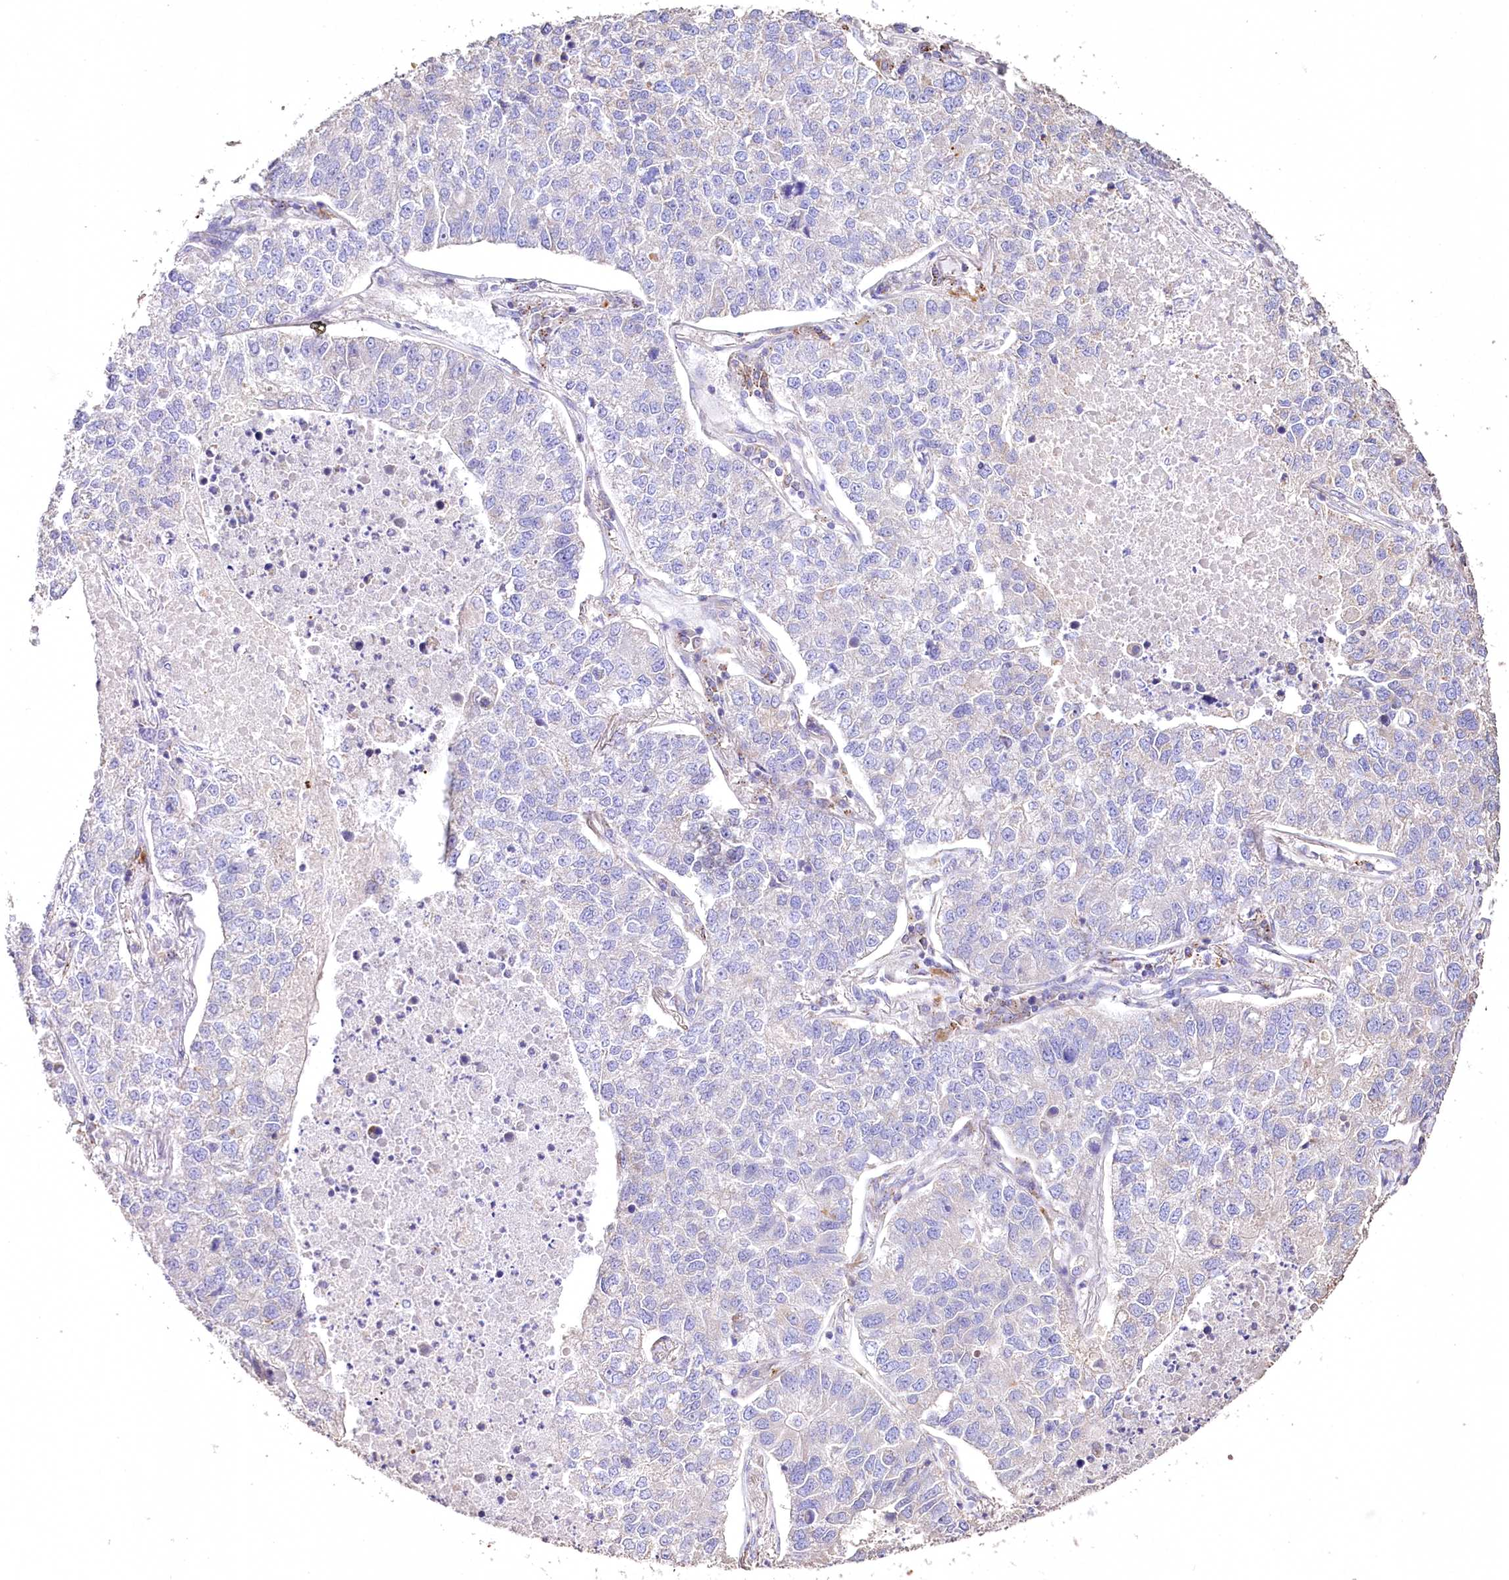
{"staining": {"intensity": "negative", "quantity": "none", "location": "none"}, "tissue": "lung cancer", "cell_type": "Tumor cells", "image_type": "cancer", "snomed": [{"axis": "morphology", "description": "Adenocarcinoma, NOS"}, {"axis": "topography", "description": "Lung"}], "caption": "Immunohistochemistry (IHC) micrograph of neoplastic tissue: human lung cancer stained with DAB (3,3'-diaminobenzidine) exhibits no significant protein expression in tumor cells.", "gene": "PTER", "patient": {"sex": "male", "age": 49}}